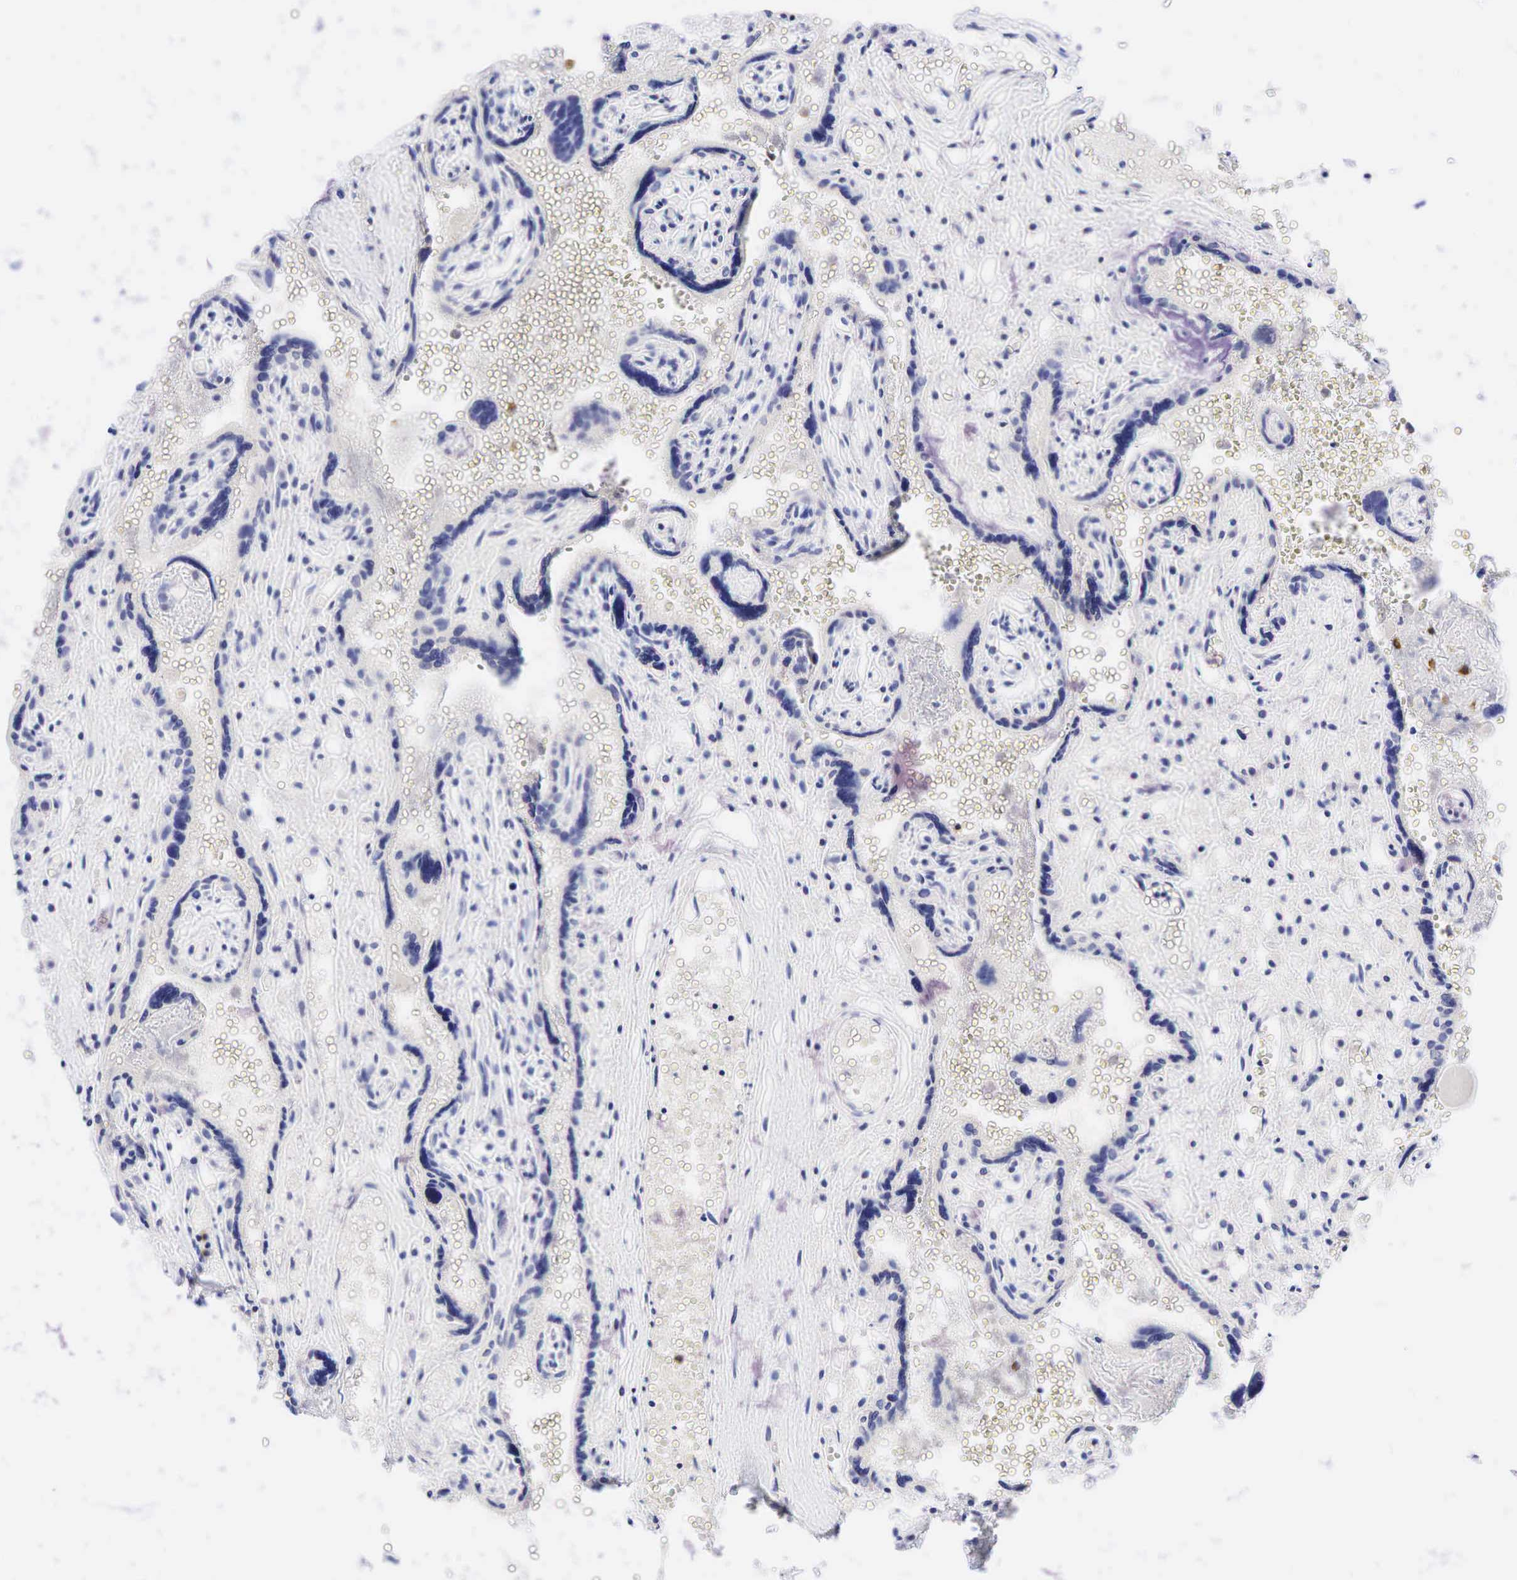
{"staining": {"intensity": "negative", "quantity": "none", "location": "none"}, "tissue": "placenta", "cell_type": "Decidual cells", "image_type": "normal", "snomed": [{"axis": "morphology", "description": "Normal tissue, NOS"}, {"axis": "topography", "description": "Placenta"}], "caption": "Immunohistochemistry of normal human placenta reveals no staining in decidual cells. (Brightfield microscopy of DAB (3,3'-diaminobenzidine) immunohistochemistry (IHC) at high magnification).", "gene": "CD8A", "patient": {"sex": "female", "age": 40}}